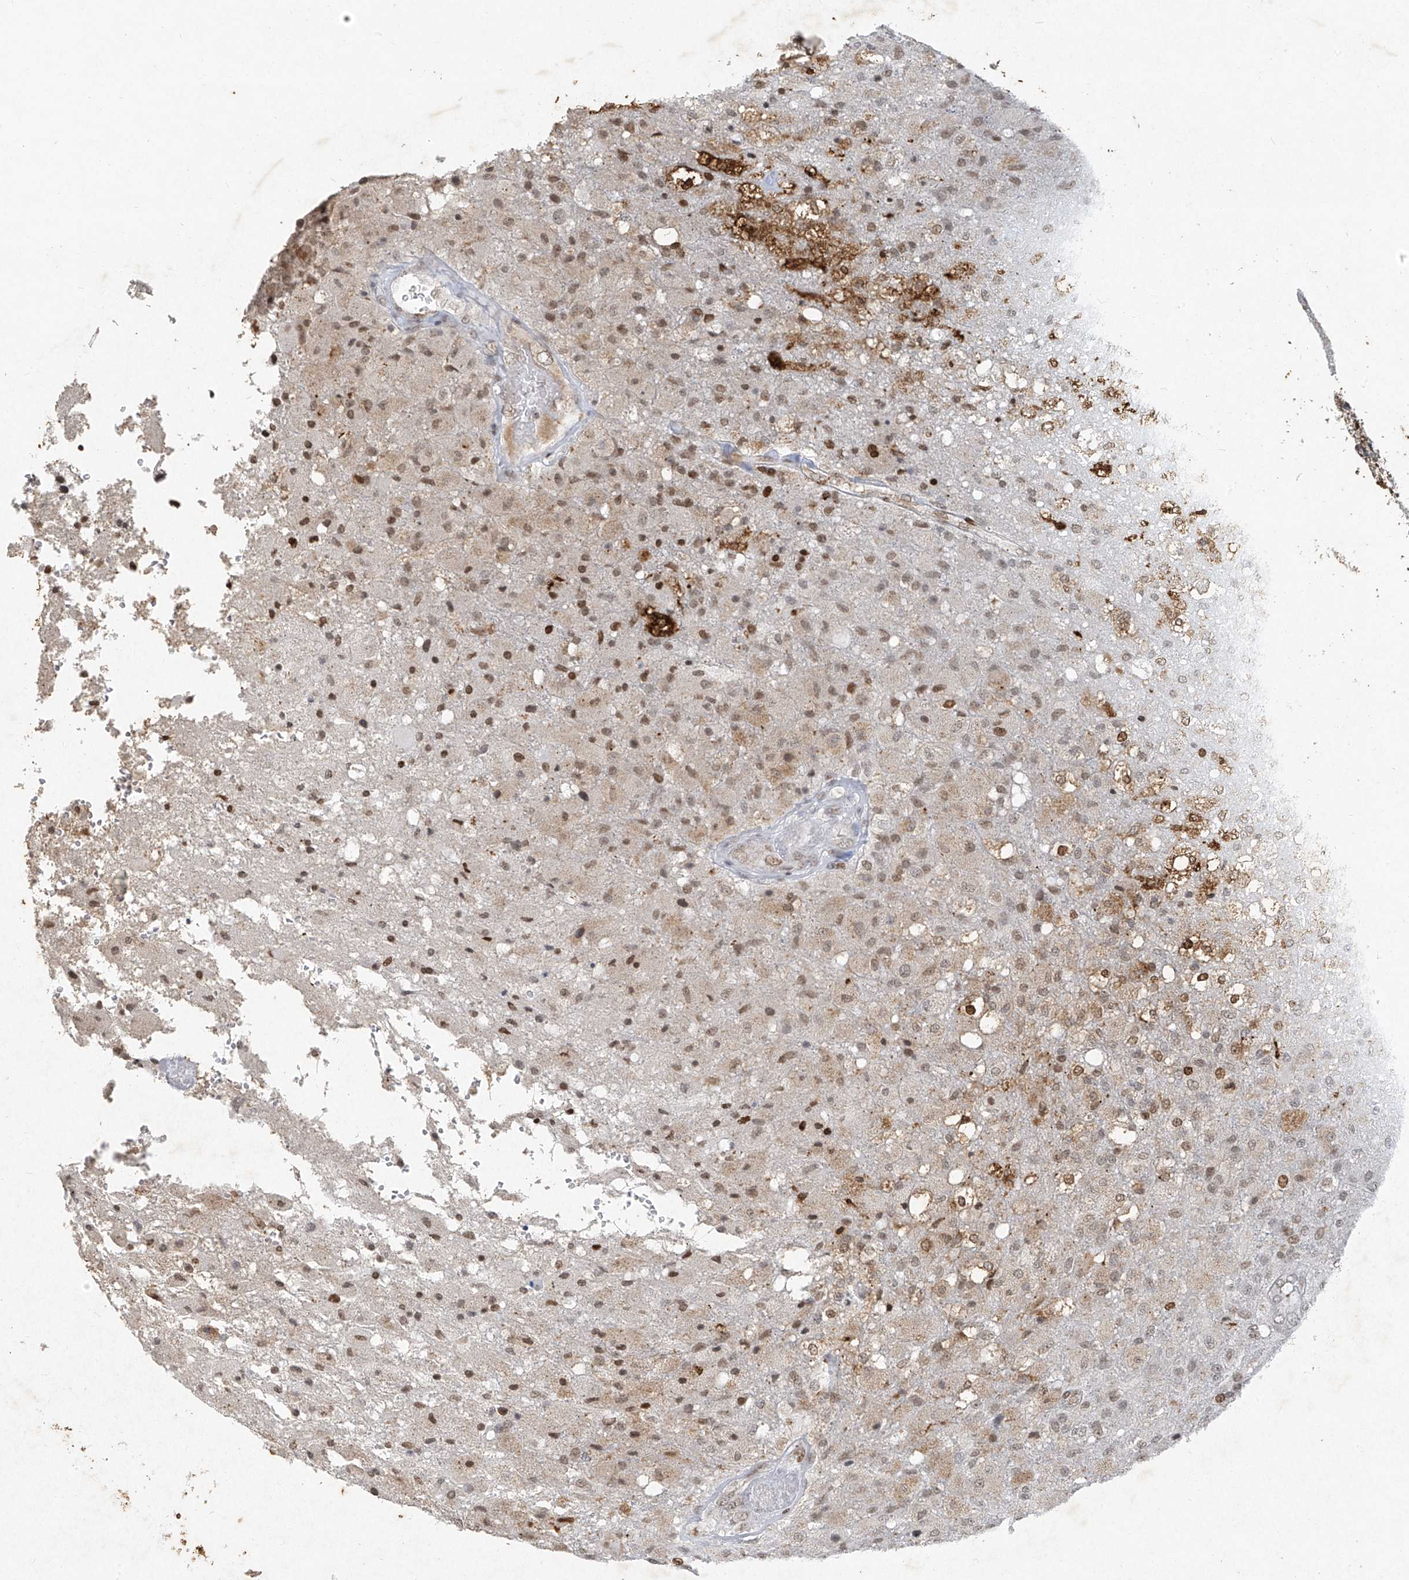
{"staining": {"intensity": "moderate", "quantity": "25%-75%", "location": "nuclear"}, "tissue": "glioma", "cell_type": "Tumor cells", "image_type": "cancer", "snomed": [{"axis": "morphology", "description": "Normal tissue, NOS"}, {"axis": "morphology", "description": "Glioma, malignant, High grade"}, {"axis": "topography", "description": "Cerebral cortex"}], "caption": "Approximately 25%-75% of tumor cells in malignant glioma (high-grade) demonstrate moderate nuclear protein staining as visualized by brown immunohistochemical staining.", "gene": "ATRIP", "patient": {"sex": "male", "age": 77}}